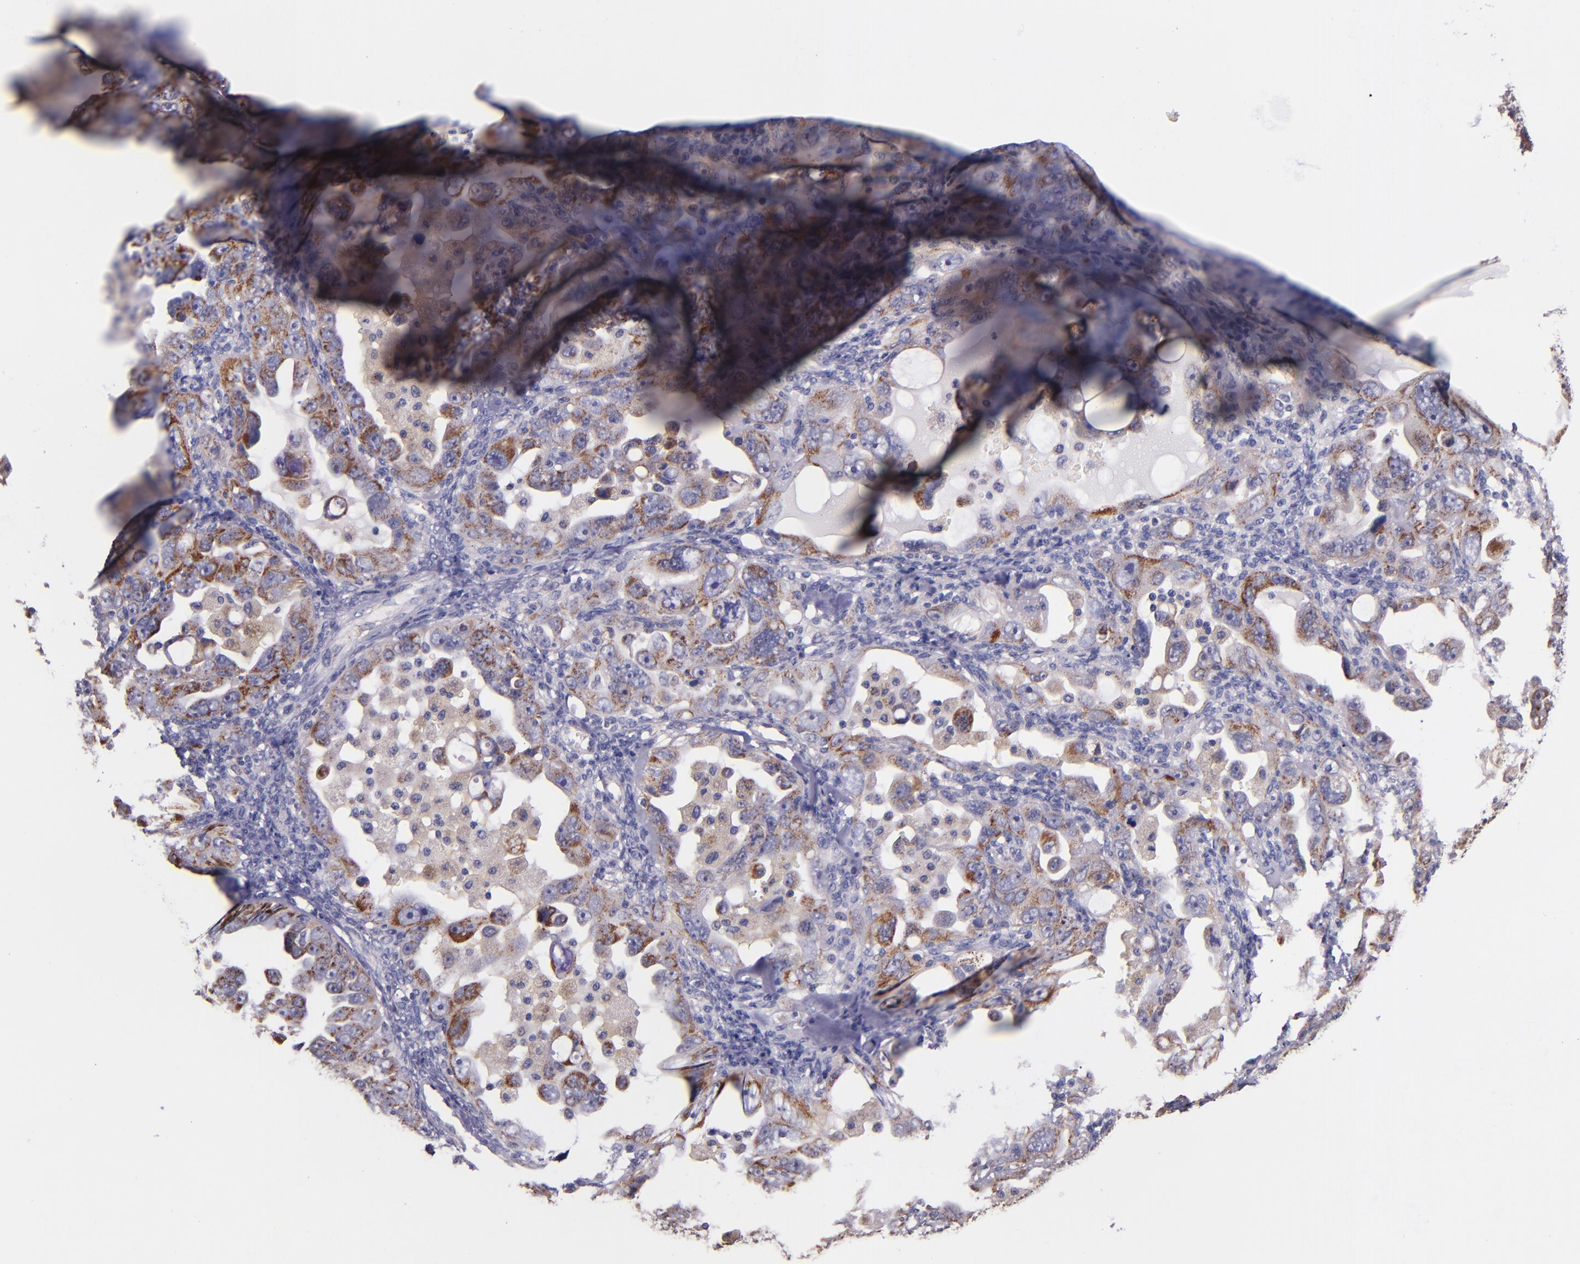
{"staining": {"intensity": "moderate", "quantity": "25%-75%", "location": "cytoplasmic/membranous"}, "tissue": "ovarian cancer", "cell_type": "Tumor cells", "image_type": "cancer", "snomed": [{"axis": "morphology", "description": "Cystadenocarcinoma, serous, NOS"}, {"axis": "topography", "description": "Ovary"}], "caption": "Ovarian cancer stained for a protein displays moderate cytoplasmic/membranous positivity in tumor cells.", "gene": "SHC1", "patient": {"sex": "female", "age": 66}}